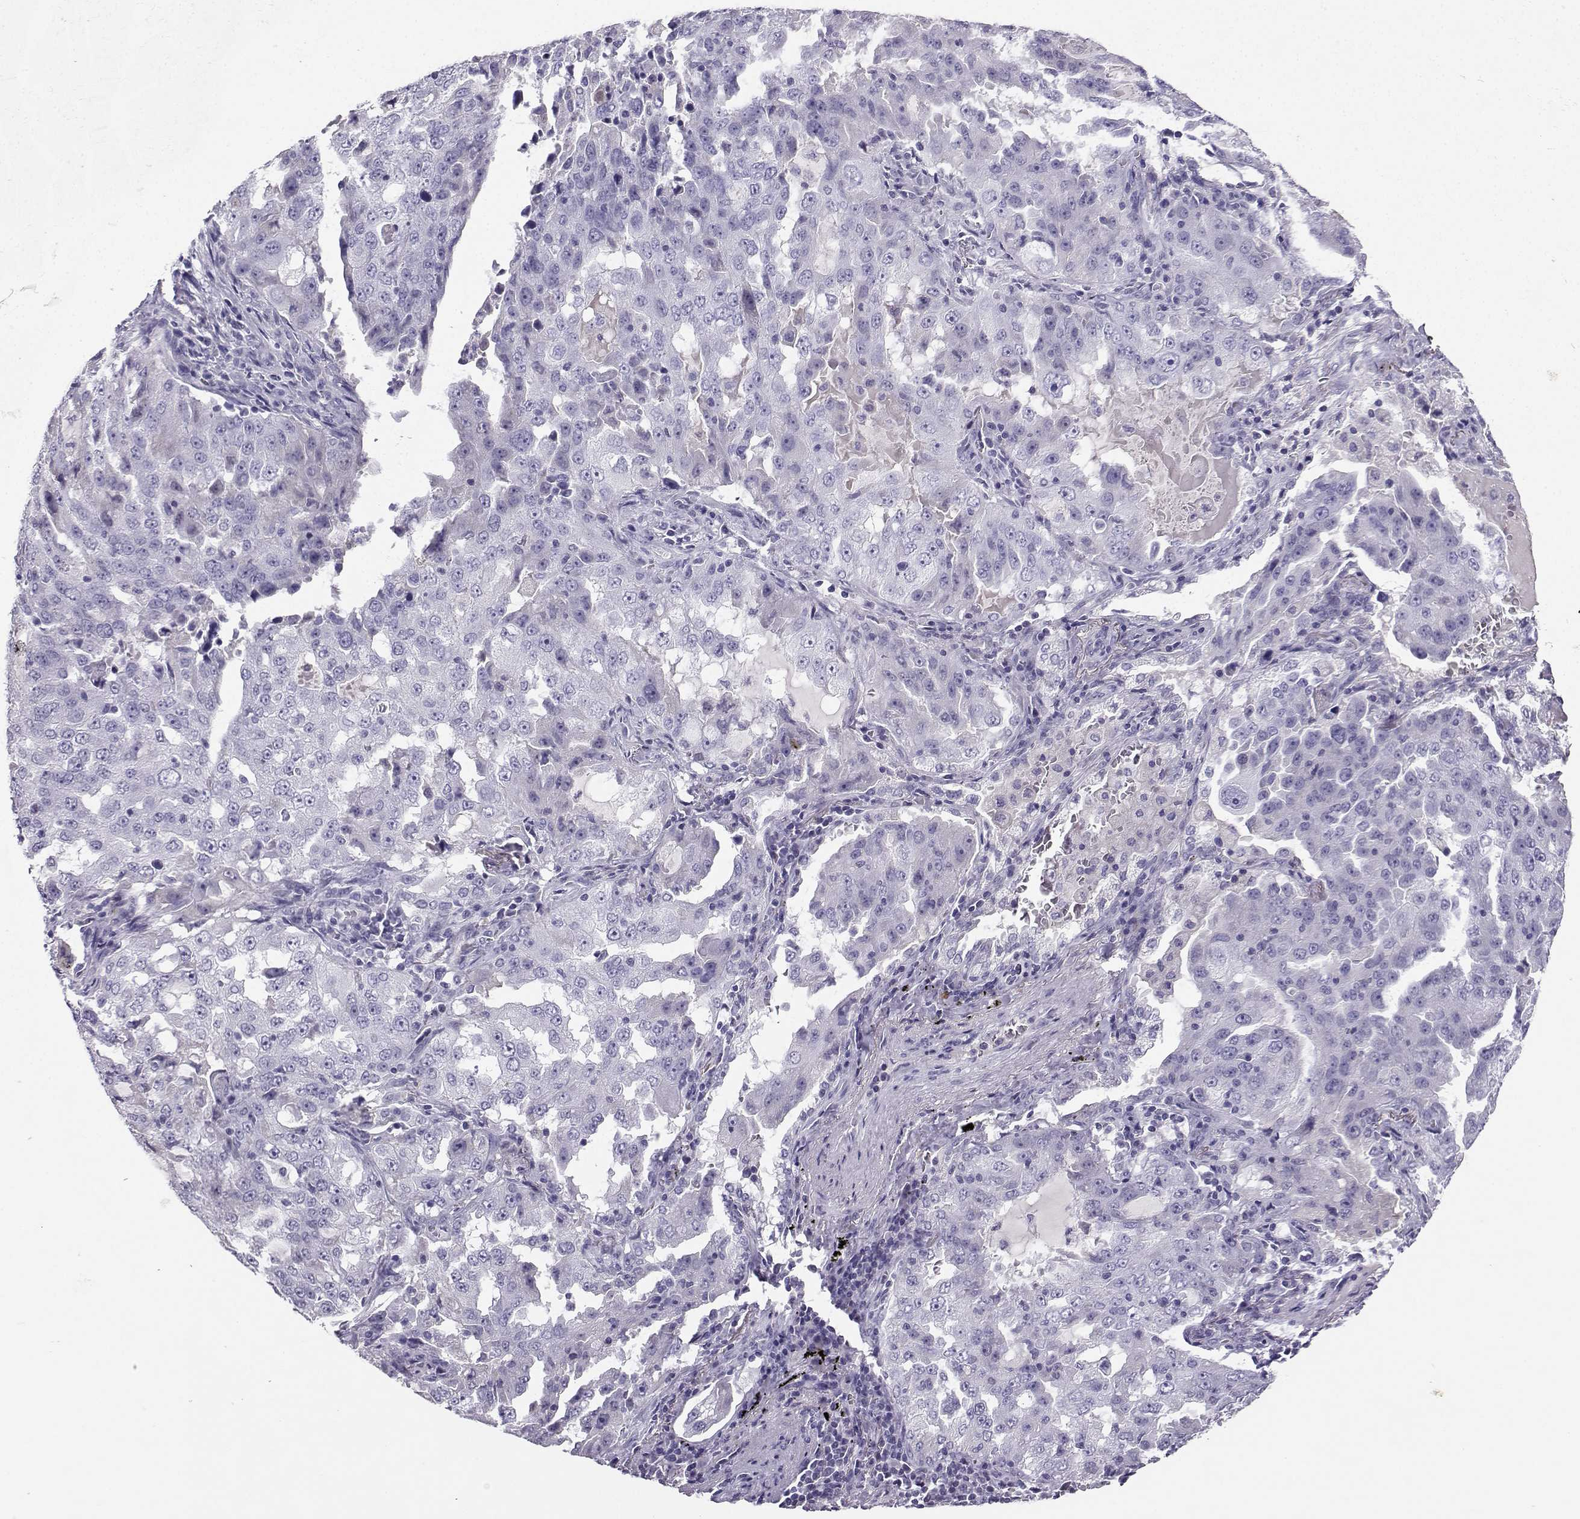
{"staining": {"intensity": "negative", "quantity": "none", "location": "none"}, "tissue": "lung cancer", "cell_type": "Tumor cells", "image_type": "cancer", "snomed": [{"axis": "morphology", "description": "Adenocarcinoma, NOS"}, {"axis": "topography", "description": "Lung"}], "caption": "A photomicrograph of lung adenocarcinoma stained for a protein reveals no brown staining in tumor cells.", "gene": "GRIK4", "patient": {"sex": "female", "age": 61}}